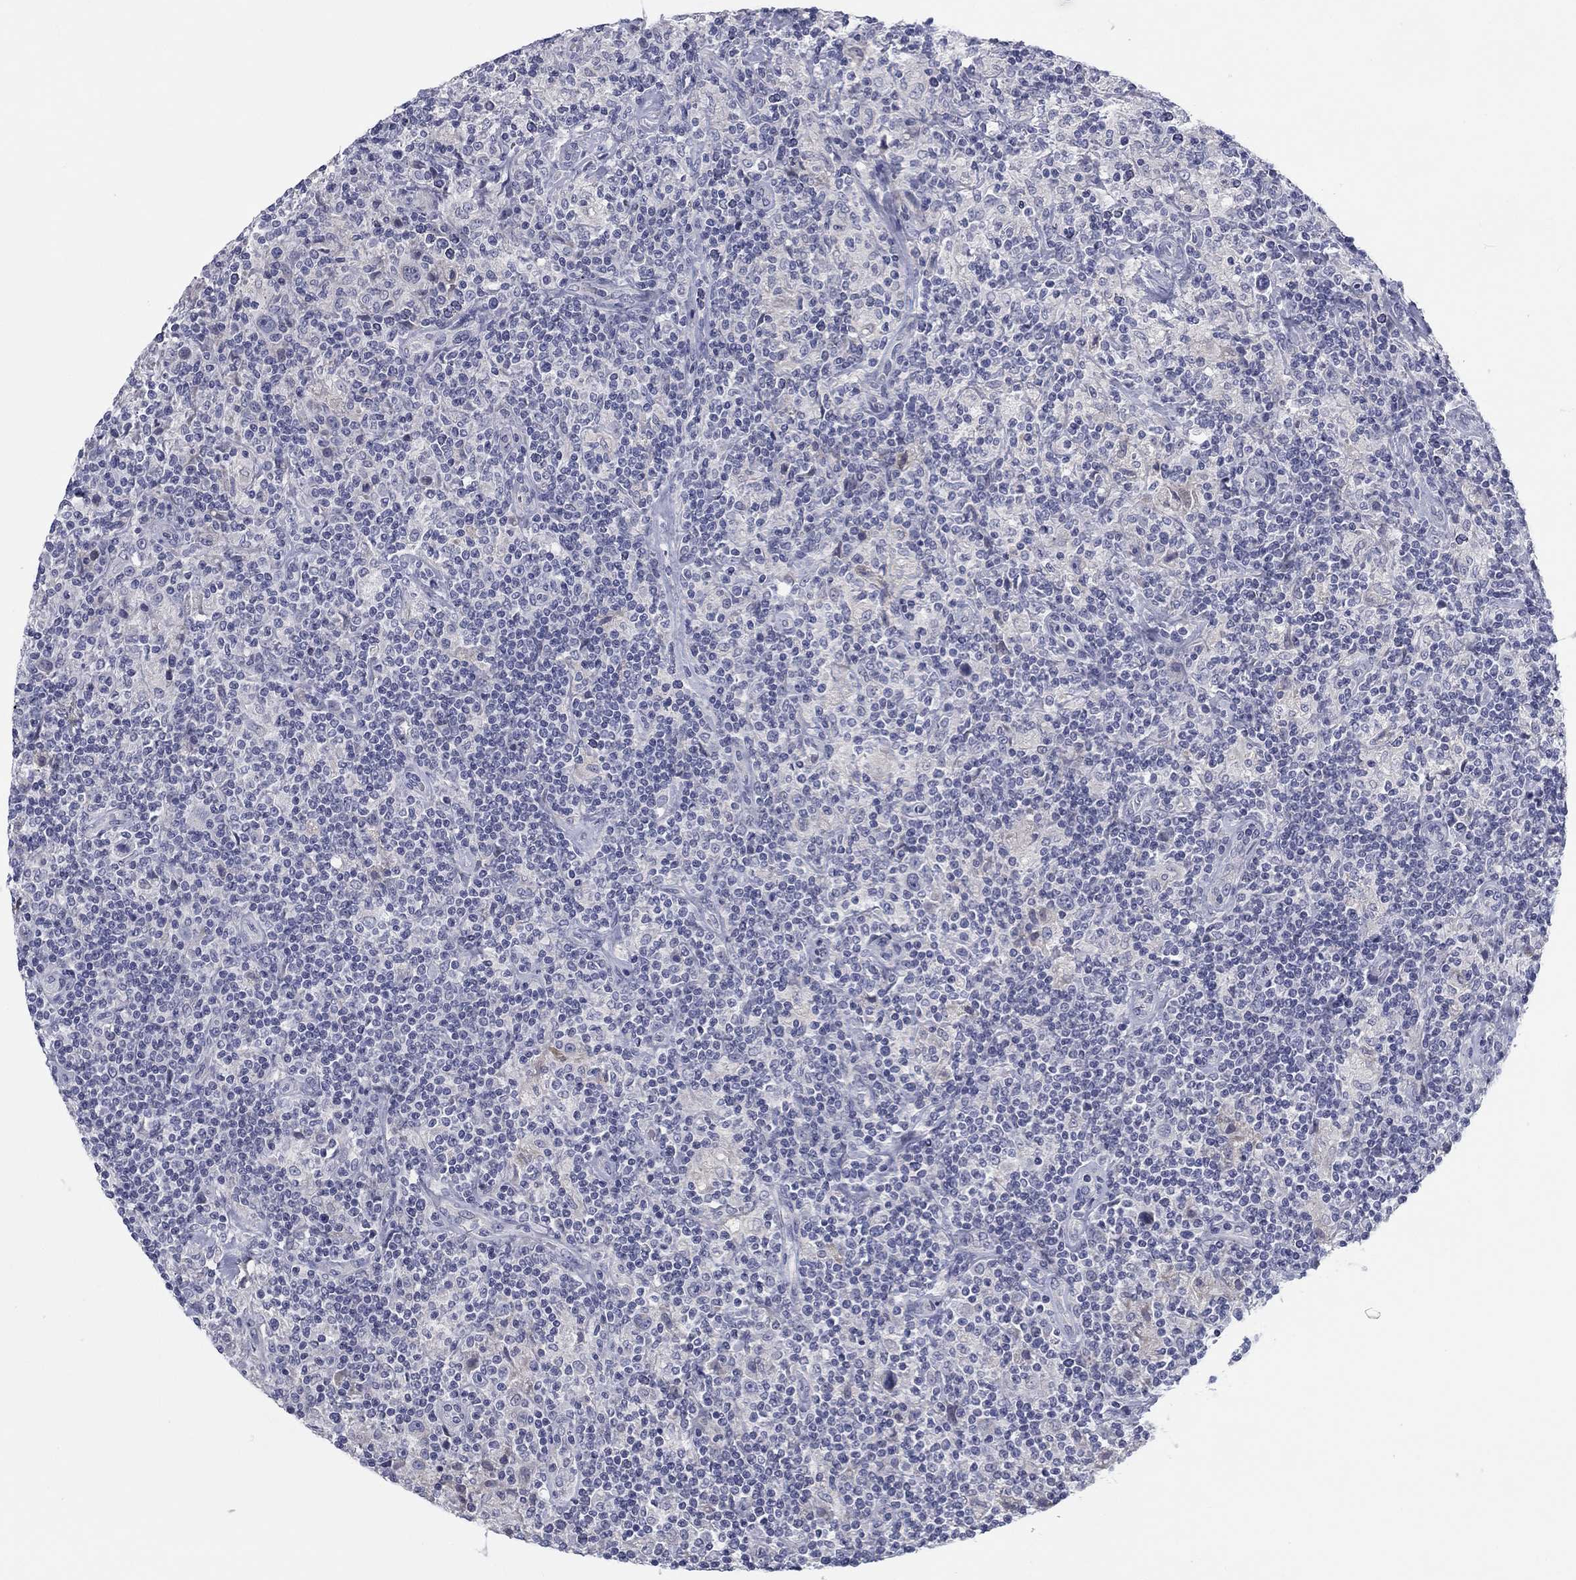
{"staining": {"intensity": "negative", "quantity": "none", "location": "none"}, "tissue": "lymphoma", "cell_type": "Tumor cells", "image_type": "cancer", "snomed": [{"axis": "morphology", "description": "Hodgkin's disease, NOS"}, {"axis": "topography", "description": "Lymph node"}], "caption": "Tumor cells show no significant protein staining in lymphoma.", "gene": "CALB1", "patient": {"sex": "male", "age": 70}}